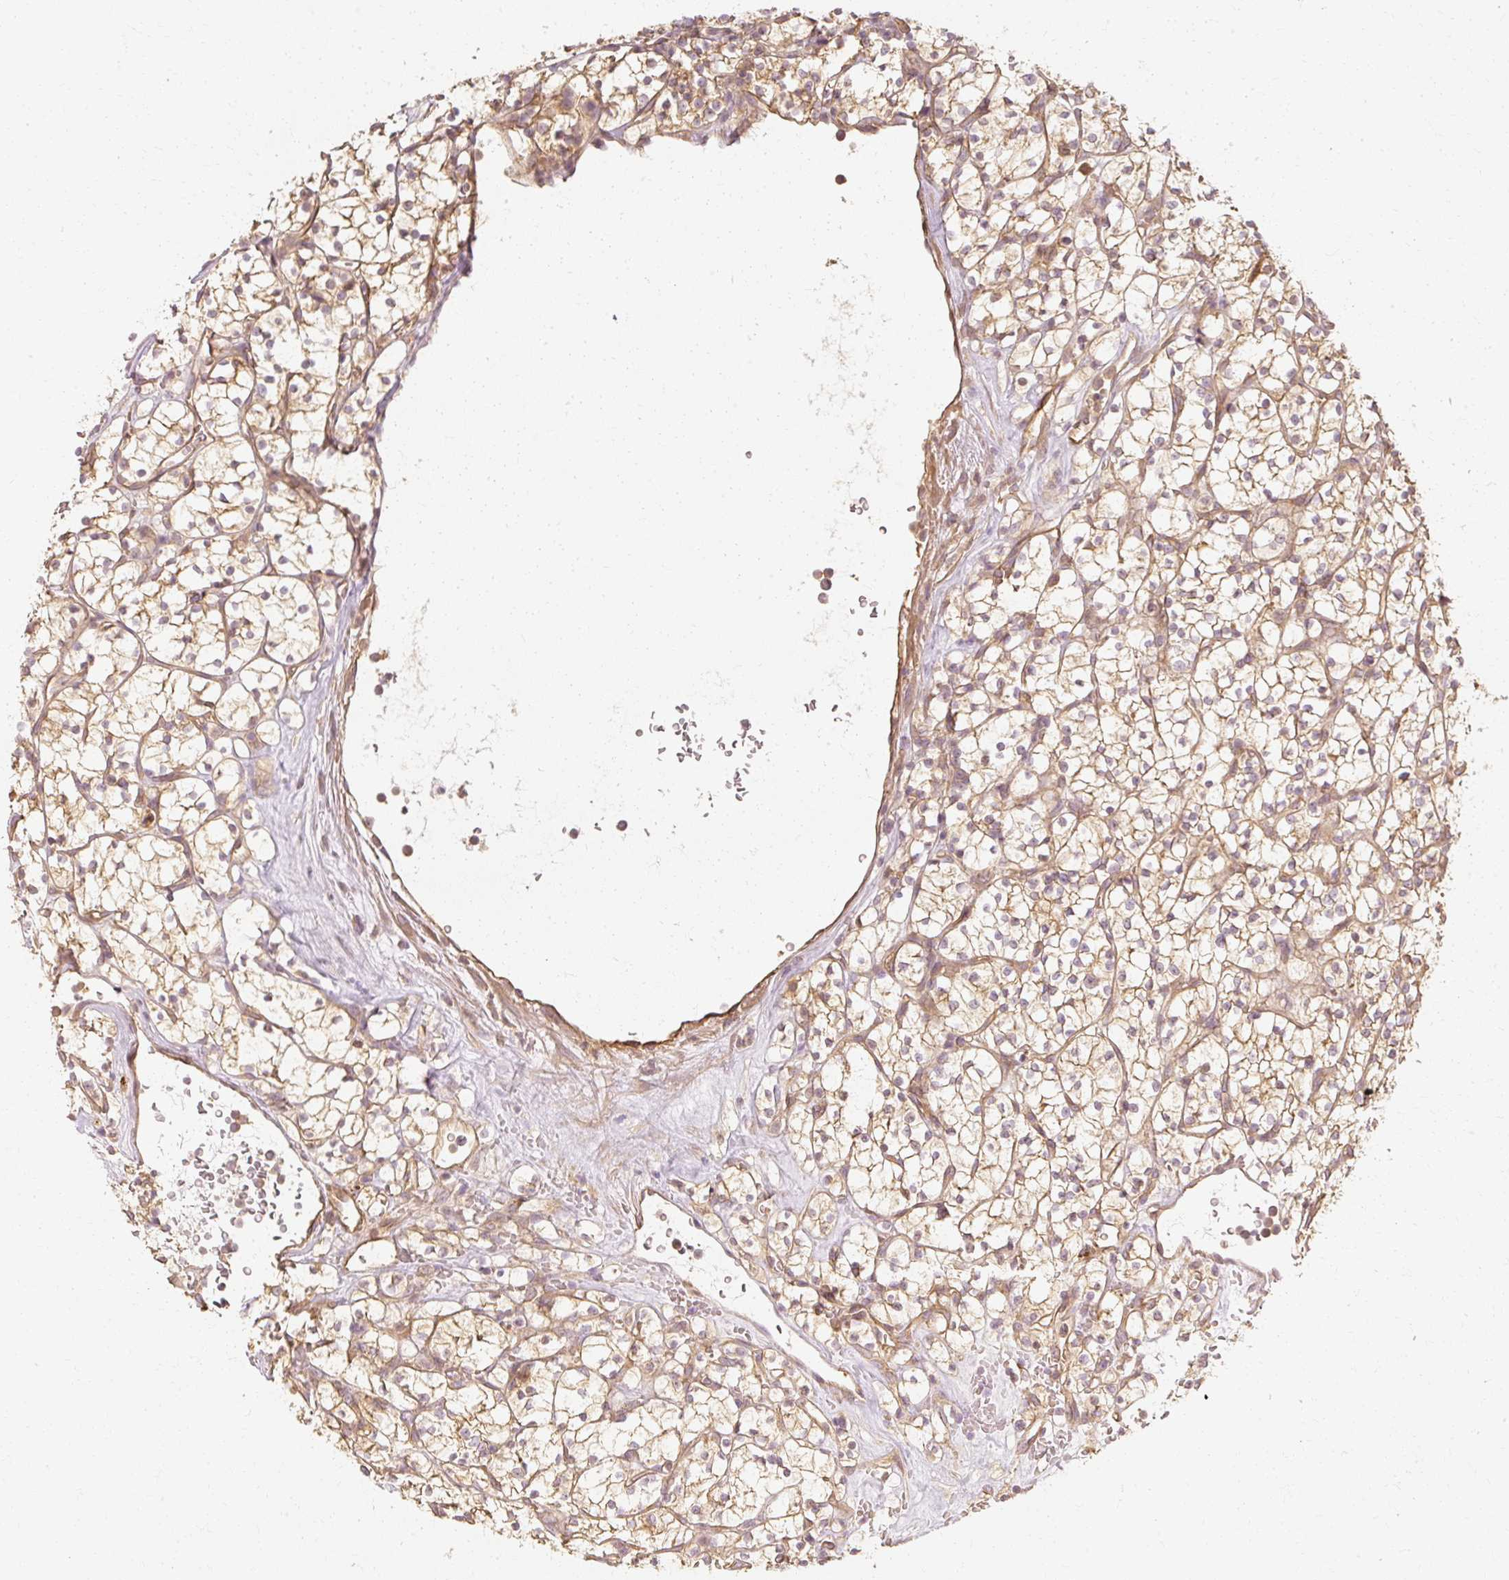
{"staining": {"intensity": "moderate", "quantity": "25%-75%", "location": "cytoplasmic/membranous"}, "tissue": "renal cancer", "cell_type": "Tumor cells", "image_type": "cancer", "snomed": [{"axis": "morphology", "description": "Adenocarcinoma, NOS"}, {"axis": "topography", "description": "Kidney"}], "caption": "Moderate cytoplasmic/membranous staining for a protein is identified in about 25%-75% of tumor cells of renal cancer using IHC.", "gene": "GNAQ", "patient": {"sex": "female", "age": 64}}